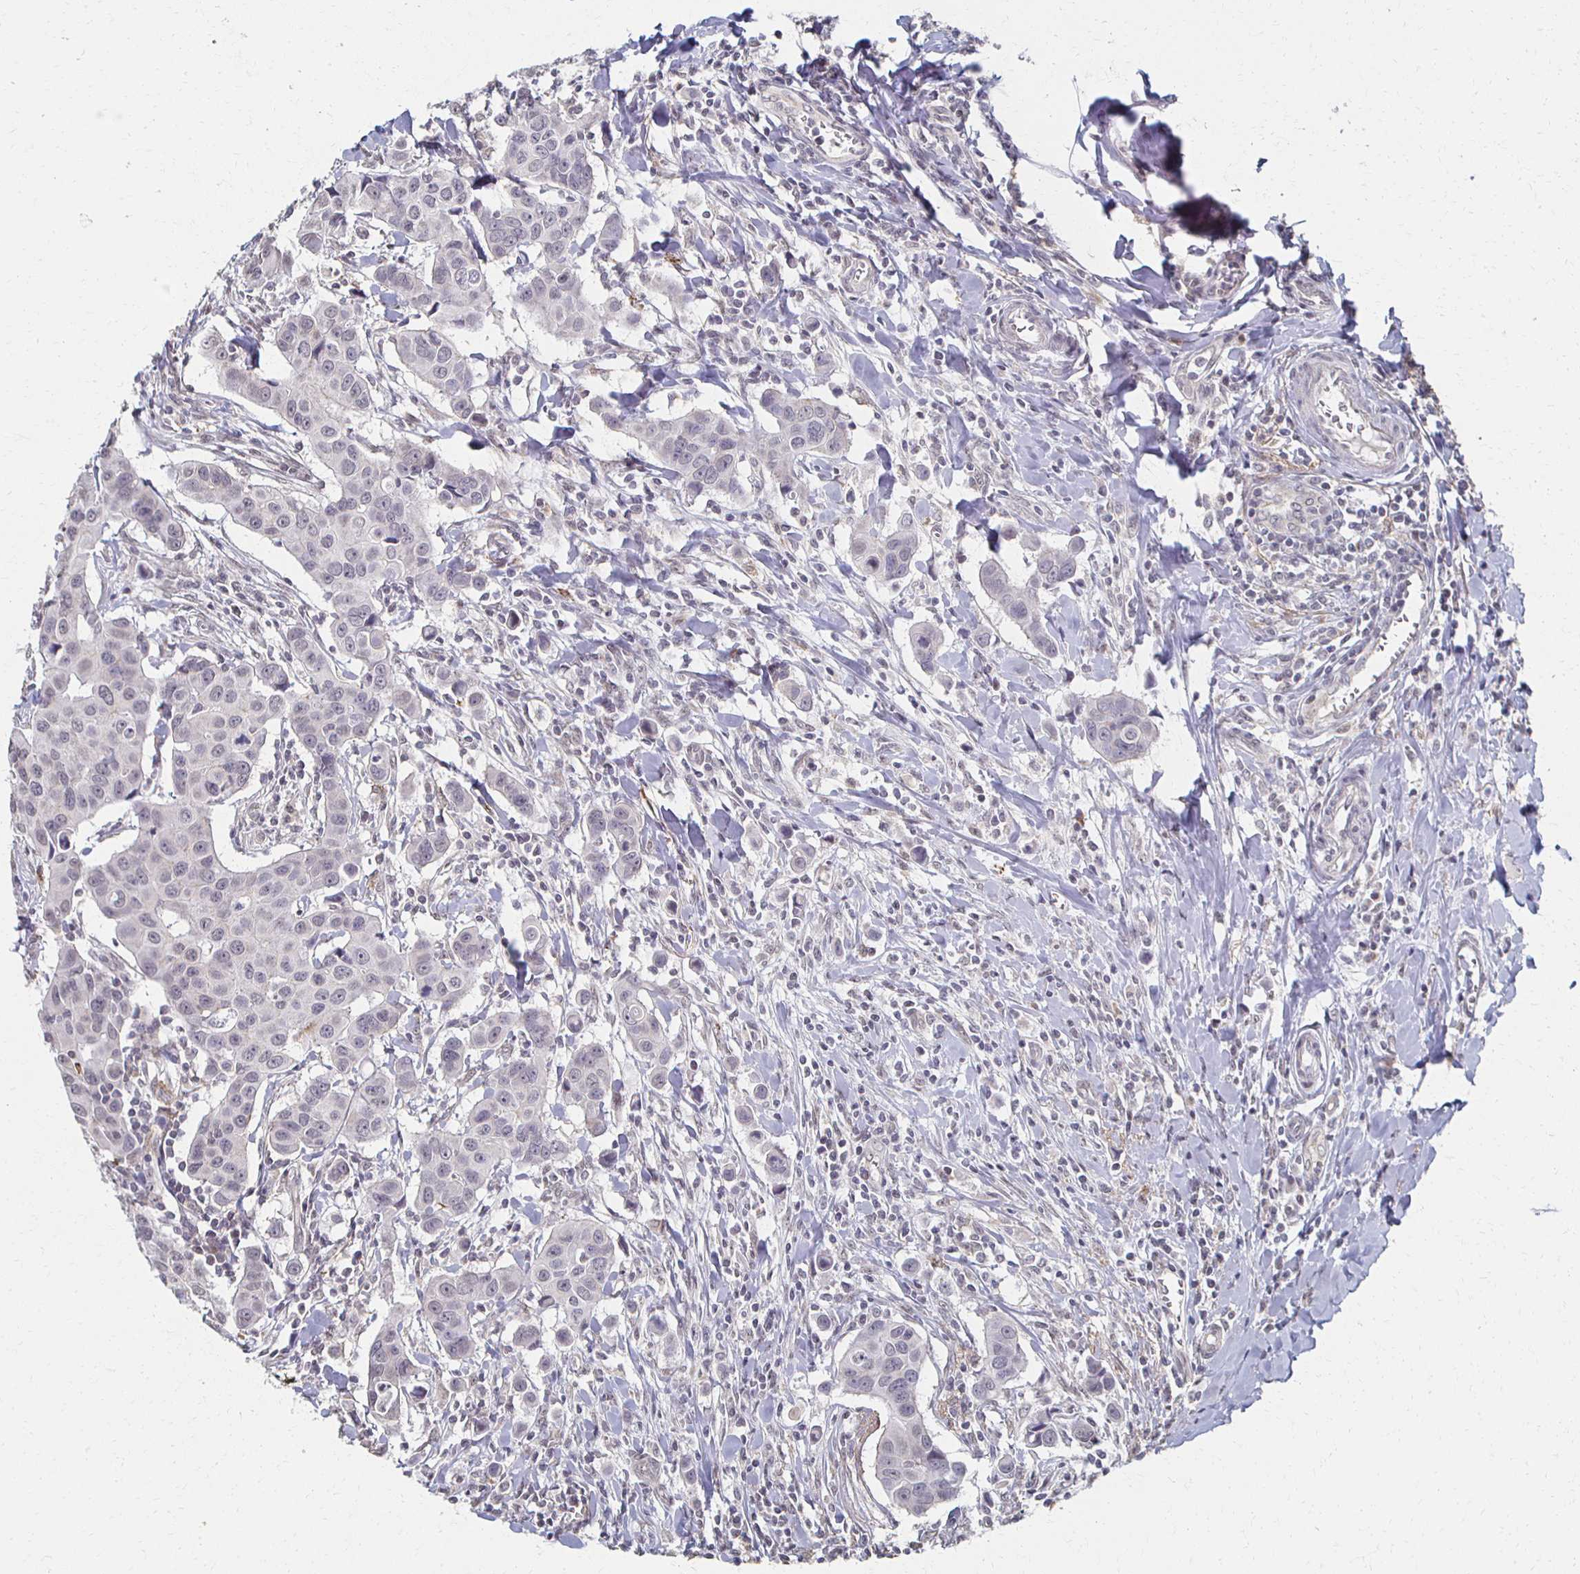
{"staining": {"intensity": "negative", "quantity": "none", "location": "none"}, "tissue": "breast cancer", "cell_type": "Tumor cells", "image_type": "cancer", "snomed": [{"axis": "morphology", "description": "Duct carcinoma"}, {"axis": "topography", "description": "Breast"}], "caption": "An immunohistochemistry micrograph of breast cancer (invasive ductal carcinoma) is shown. There is no staining in tumor cells of breast cancer (invasive ductal carcinoma).", "gene": "DAB1", "patient": {"sex": "female", "age": 24}}